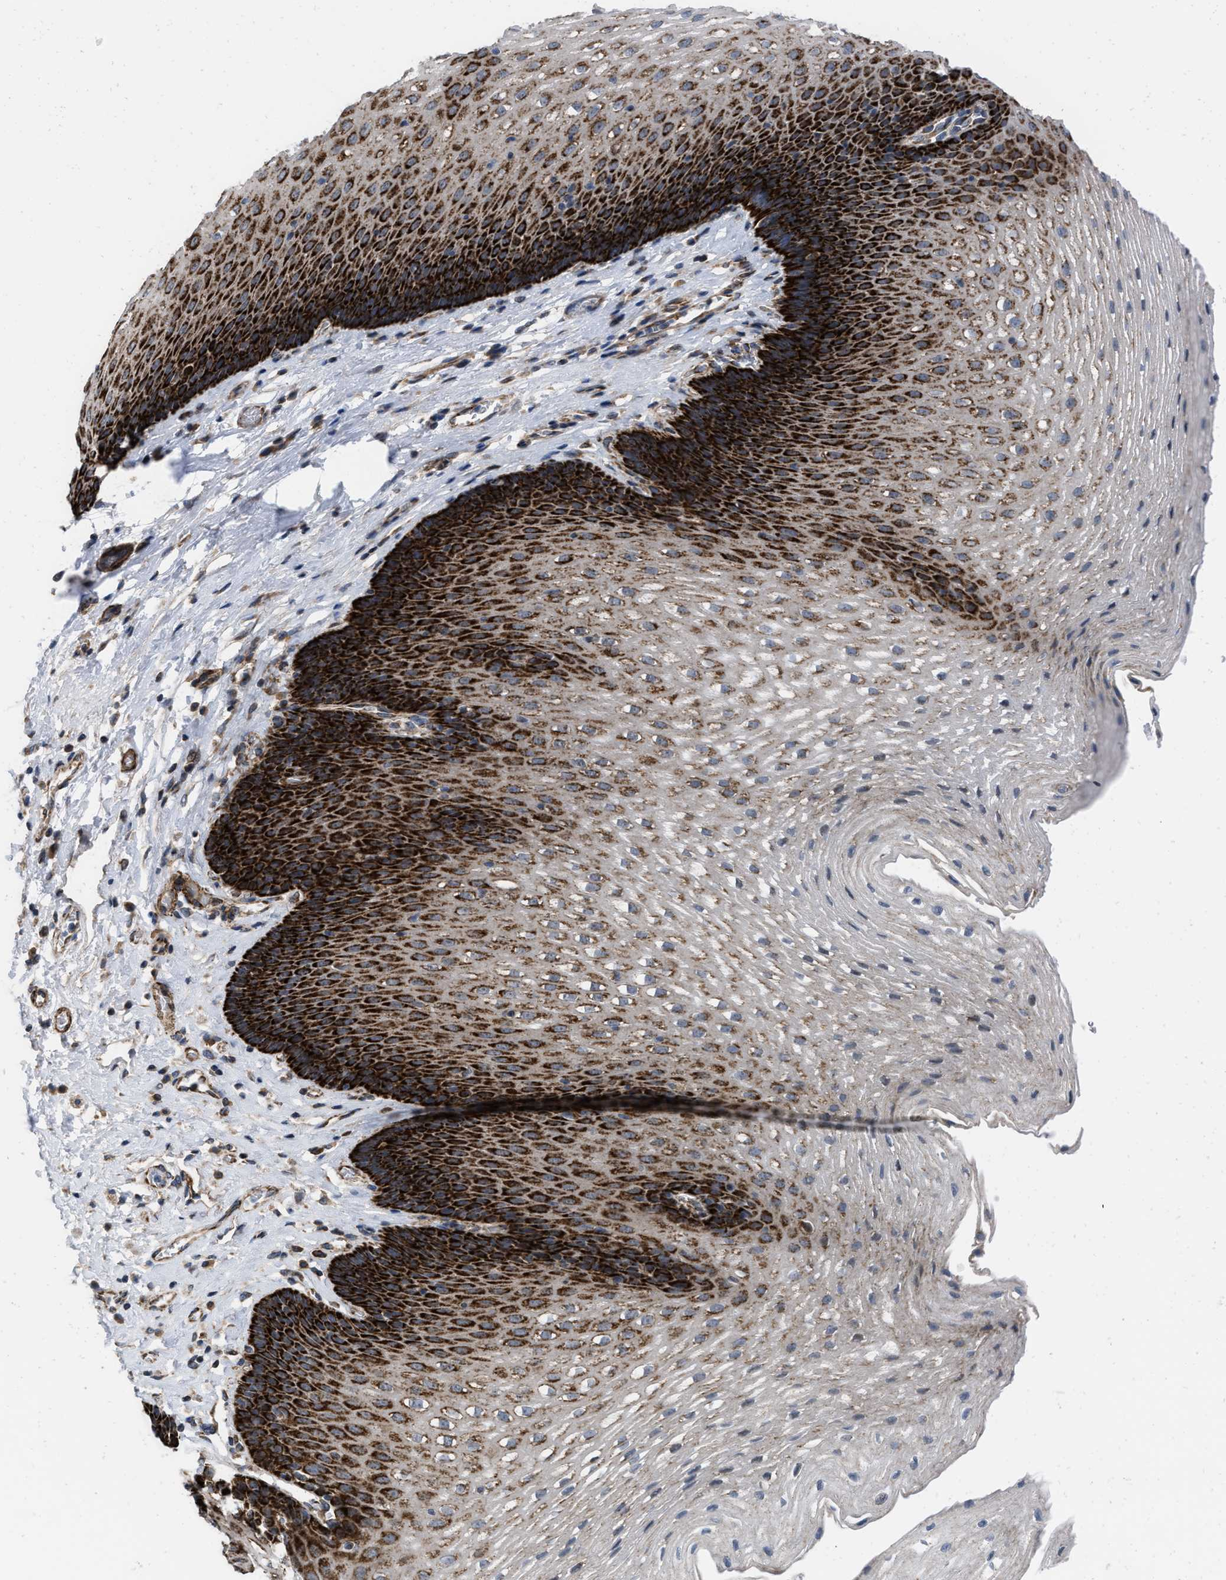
{"staining": {"intensity": "strong", "quantity": ">75%", "location": "cytoplasmic/membranous"}, "tissue": "esophagus", "cell_type": "Squamous epithelial cells", "image_type": "normal", "snomed": [{"axis": "morphology", "description": "Normal tissue, NOS"}, {"axis": "topography", "description": "Esophagus"}], "caption": "A brown stain labels strong cytoplasmic/membranous expression of a protein in squamous epithelial cells of unremarkable esophagus.", "gene": "AKAP1", "patient": {"sex": "male", "age": 48}}